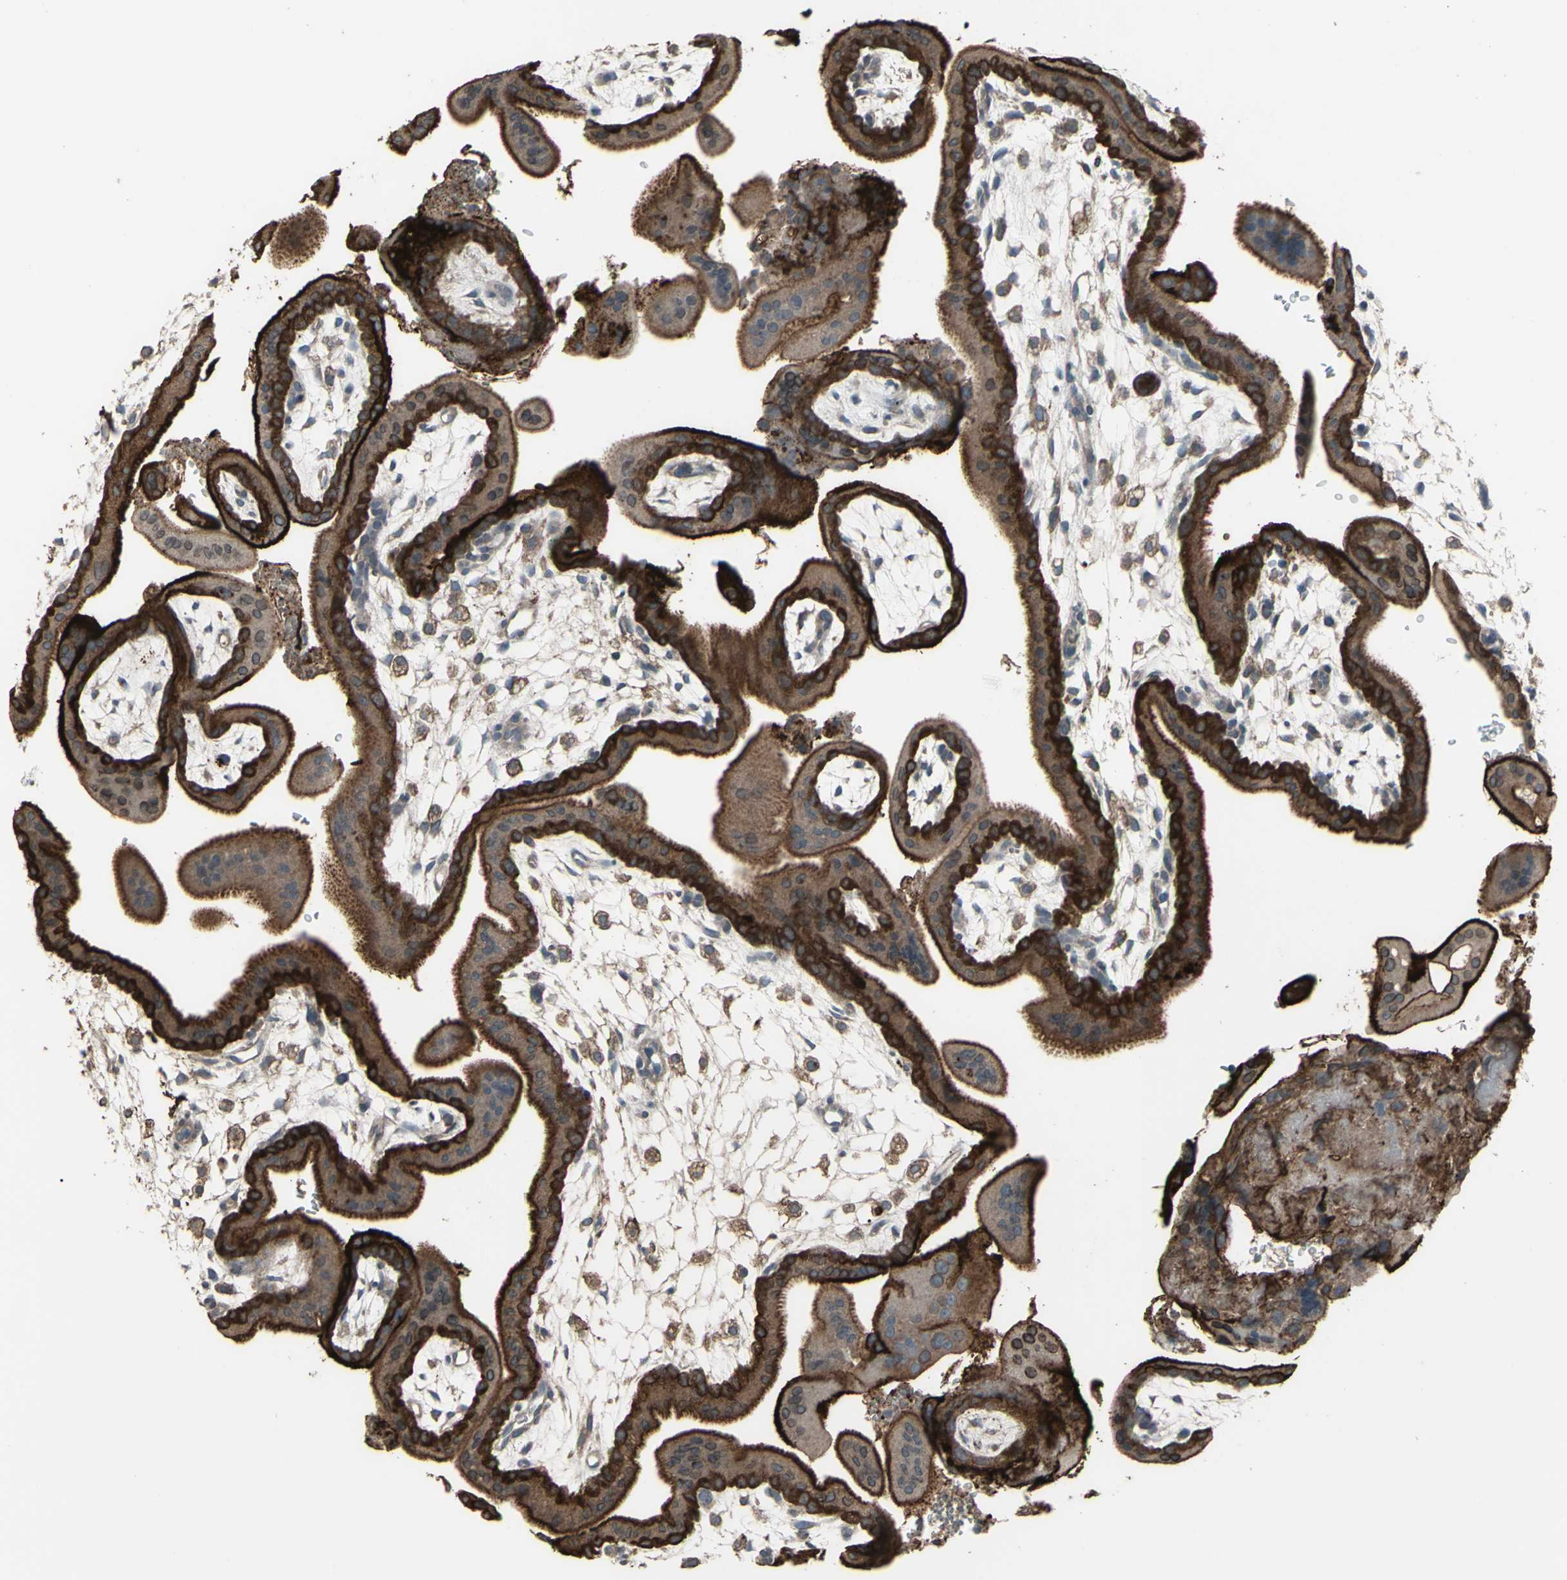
{"staining": {"intensity": "strong", "quantity": ">75%", "location": "cytoplasmic/membranous"}, "tissue": "placenta", "cell_type": "Trophoblastic cells", "image_type": "normal", "snomed": [{"axis": "morphology", "description": "Normal tissue, NOS"}, {"axis": "topography", "description": "Placenta"}], "caption": "Protein expression analysis of normal human placenta reveals strong cytoplasmic/membranous positivity in about >75% of trophoblastic cells.", "gene": "SMO", "patient": {"sex": "female", "age": 35}}